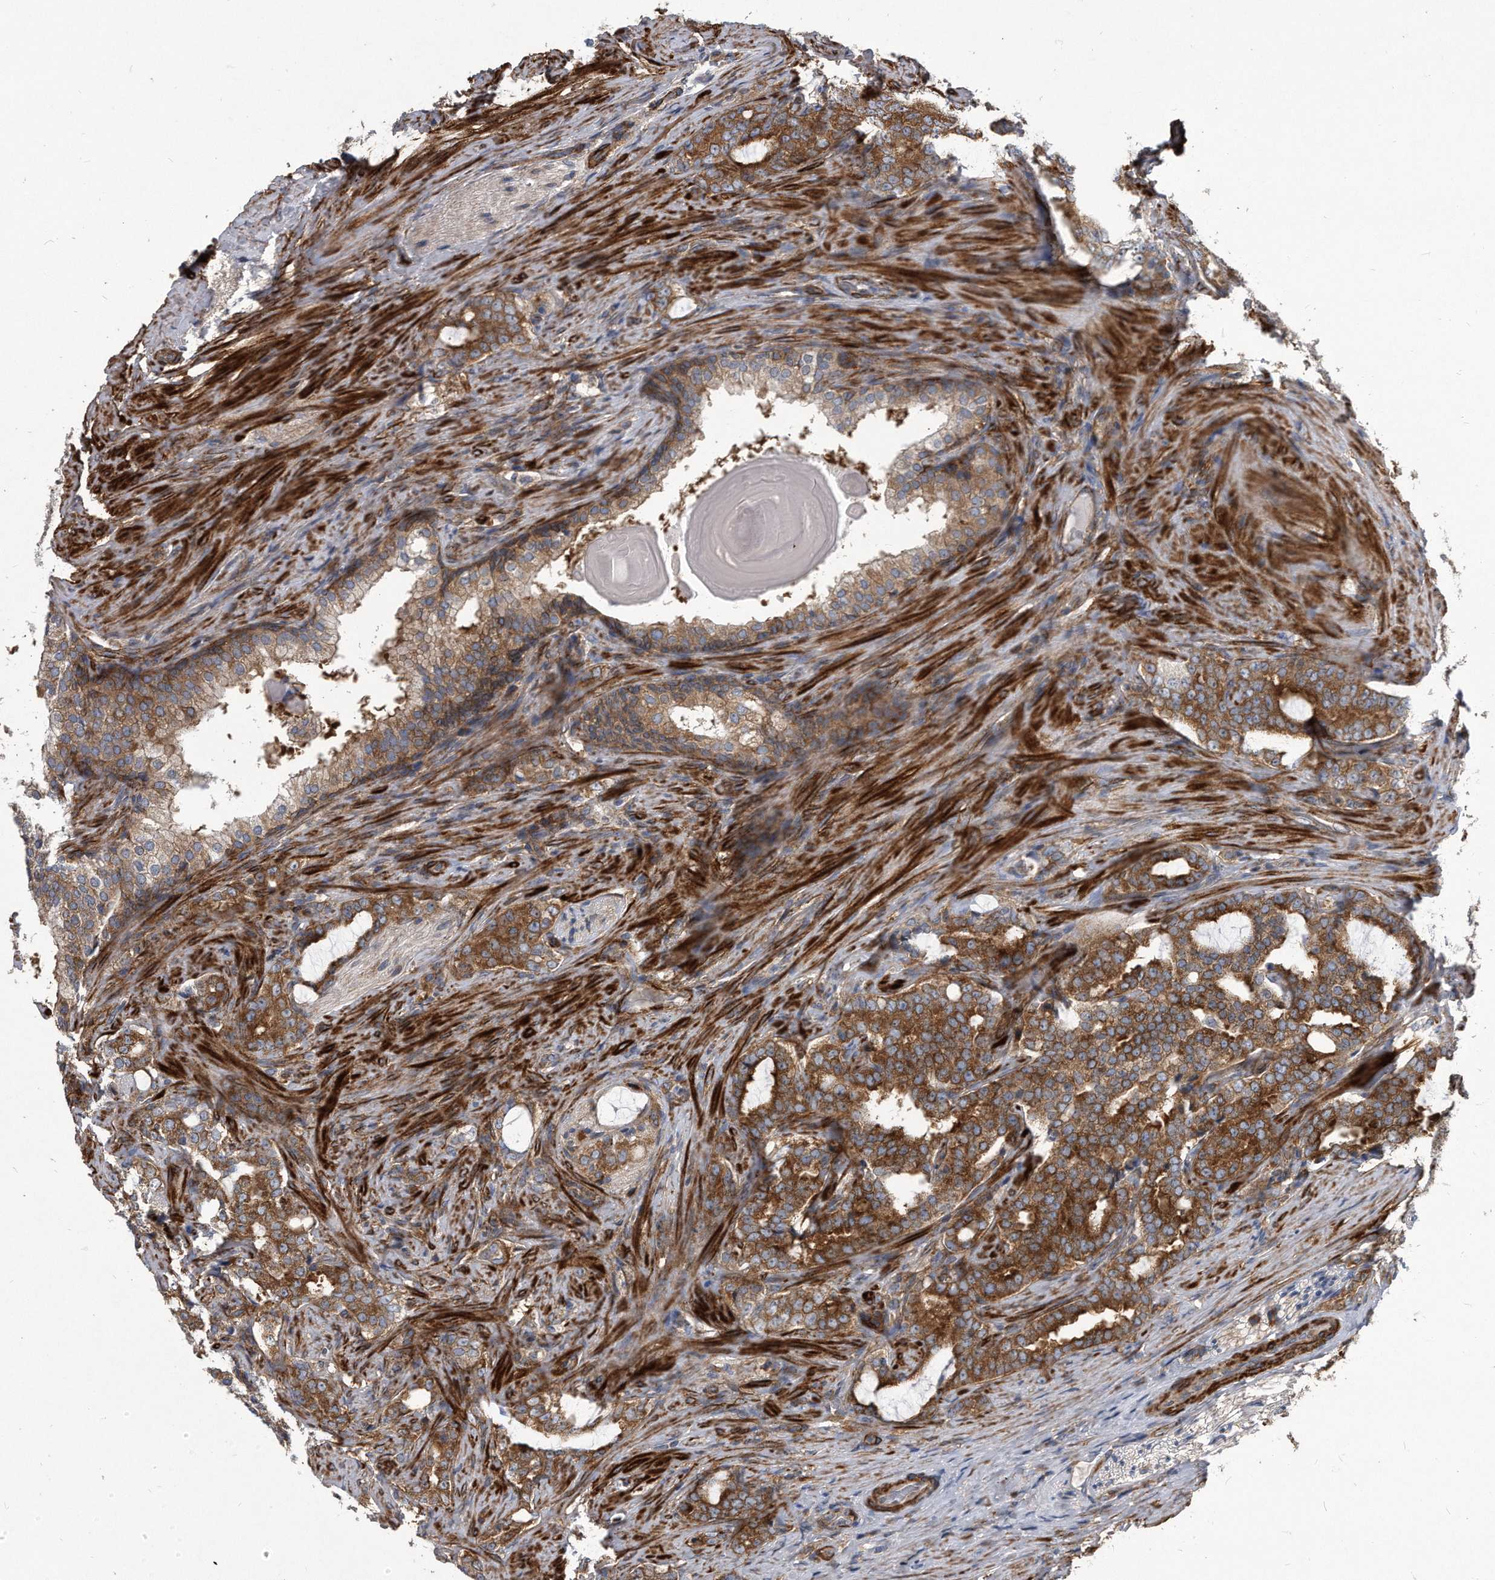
{"staining": {"intensity": "moderate", "quantity": ">75%", "location": "cytoplasmic/membranous"}, "tissue": "prostate cancer", "cell_type": "Tumor cells", "image_type": "cancer", "snomed": [{"axis": "morphology", "description": "Adenocarcinoma, High grade"}, {"axis": "topography", "description": "Prostate"}], "caption": "Protein expression analysis of prostate adenocarcinoma (high-grade) reveals moderate cytoplasmic/membranous expression in approximately >75% of tumor cells.", "gene": "EIF2B4", "patient": {"sex": "male", "age": 64}}